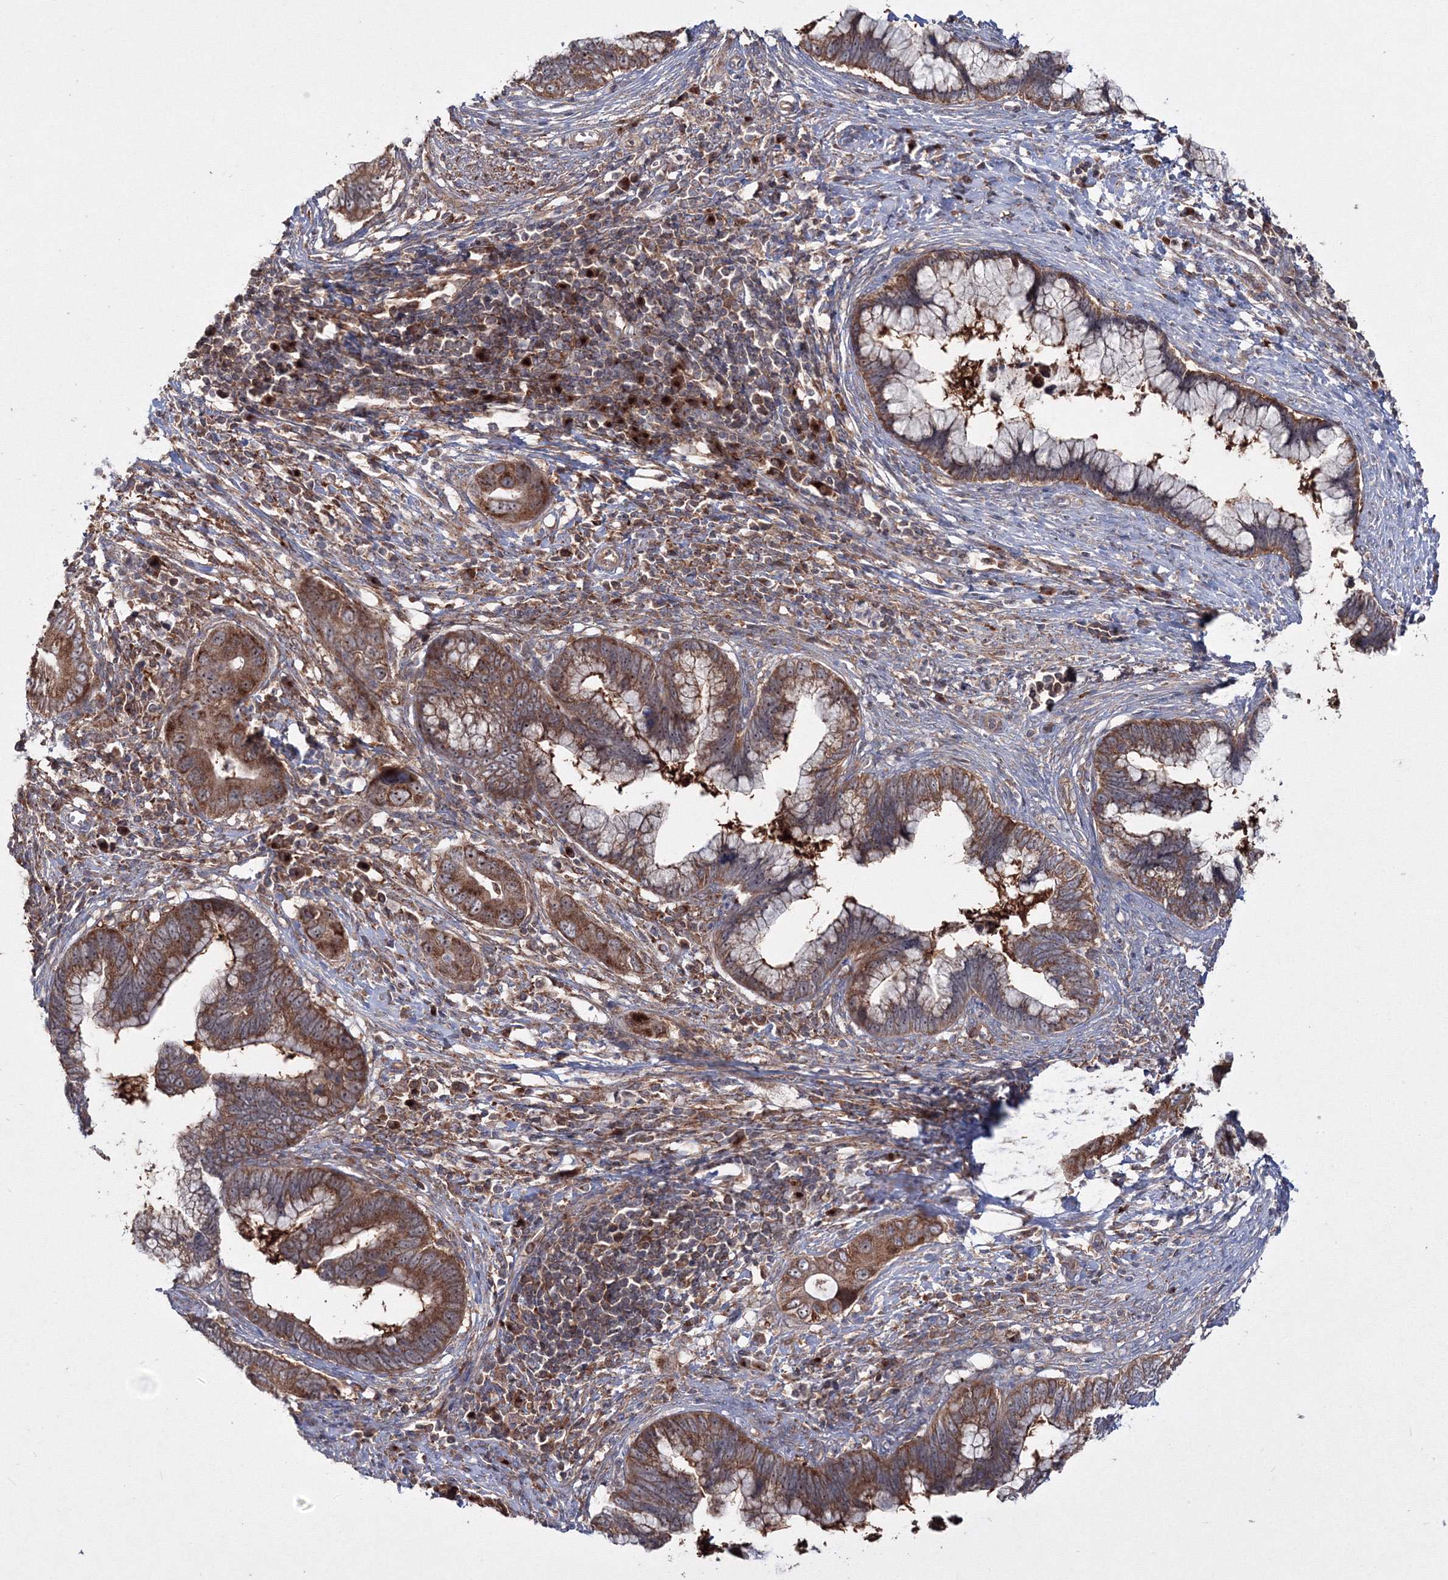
{"staining": {"intensity": "strong", "quantity": ">75%", "location": "cytoplasmic/membranous"}, "tissue": "cervical cancer", "cell_type": "Tumor cells", "image_type": "cancer", "snomed": [{"axis": "morphology", "description": "Adenocarcinoma, NOS"}, {"axis": "topography", "description": "Cervix"}], "caption": "Immunohistochemistry image of neoplastic tissue: human cervical cancer stained using immunohistochemistry demonstrates high levels of strong protein expression localized specifically in the cytoplasmic/membranous of tumor cells, appearing as a cytoplasmic/membranous brown color.", "gene": "PEX13", "patient": {"sex": "female", "age": 44}}